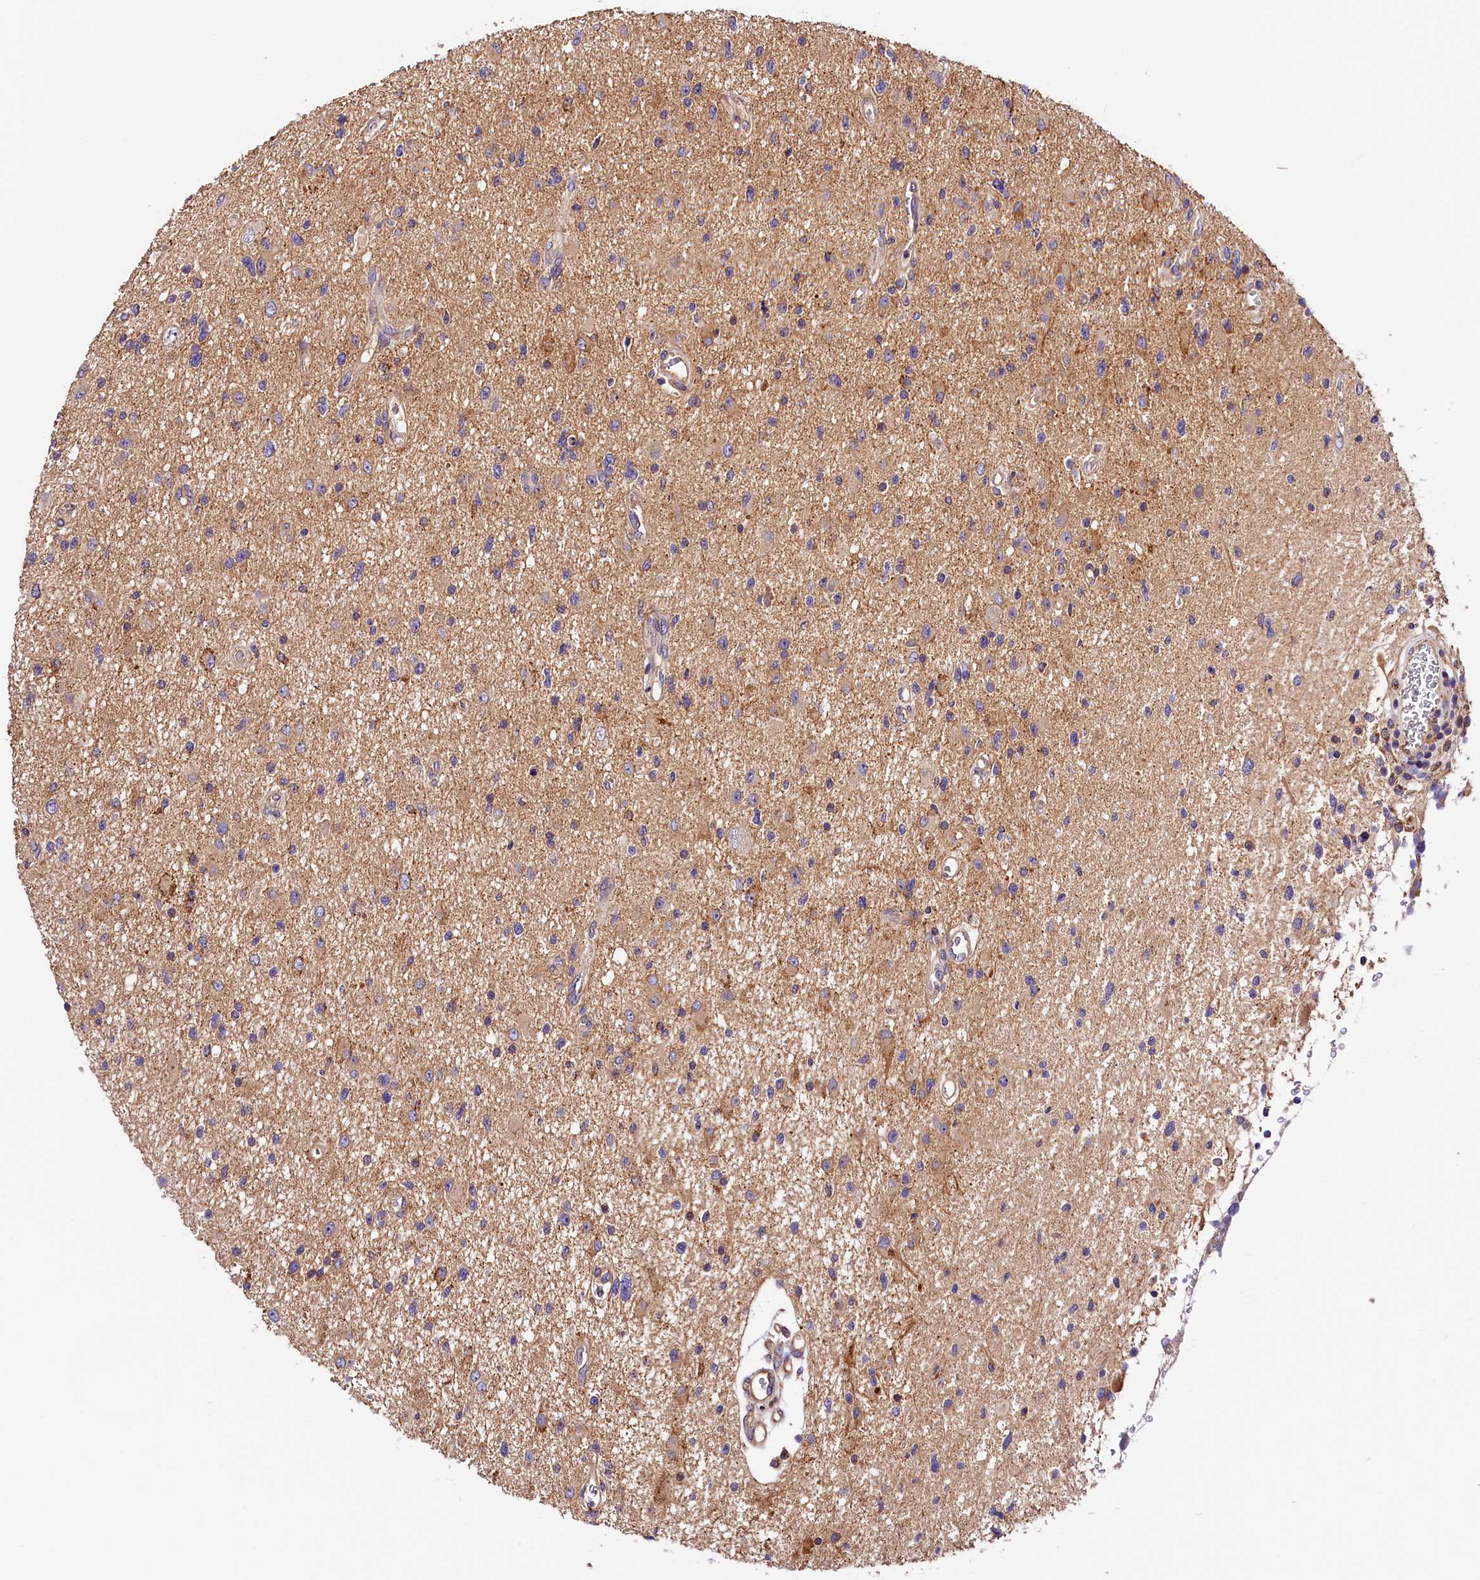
{"staining": {"intensity": "moderate", "quantity": "<25%", "location": "cytoplasmic/membranous"}, "tissue": "glioma", "cell_type": "Tumor cells", "image_type": "cancer", "snomed": [{"axis": "morphology", "description": "Glioma, malignant, High grade"}, {"axis": "topography", "description": "Brain"}], "caption": "Immunohistochemistry (DAB (3,3'-diaminobenzidine)) staining of malignant glioma (high-grade) reveals moderate cytoplasmic/membranous protein staining in about <25% of tumor cells.", "gene": "ARMC6", "patient": {"sex": "male", "age": 33}}